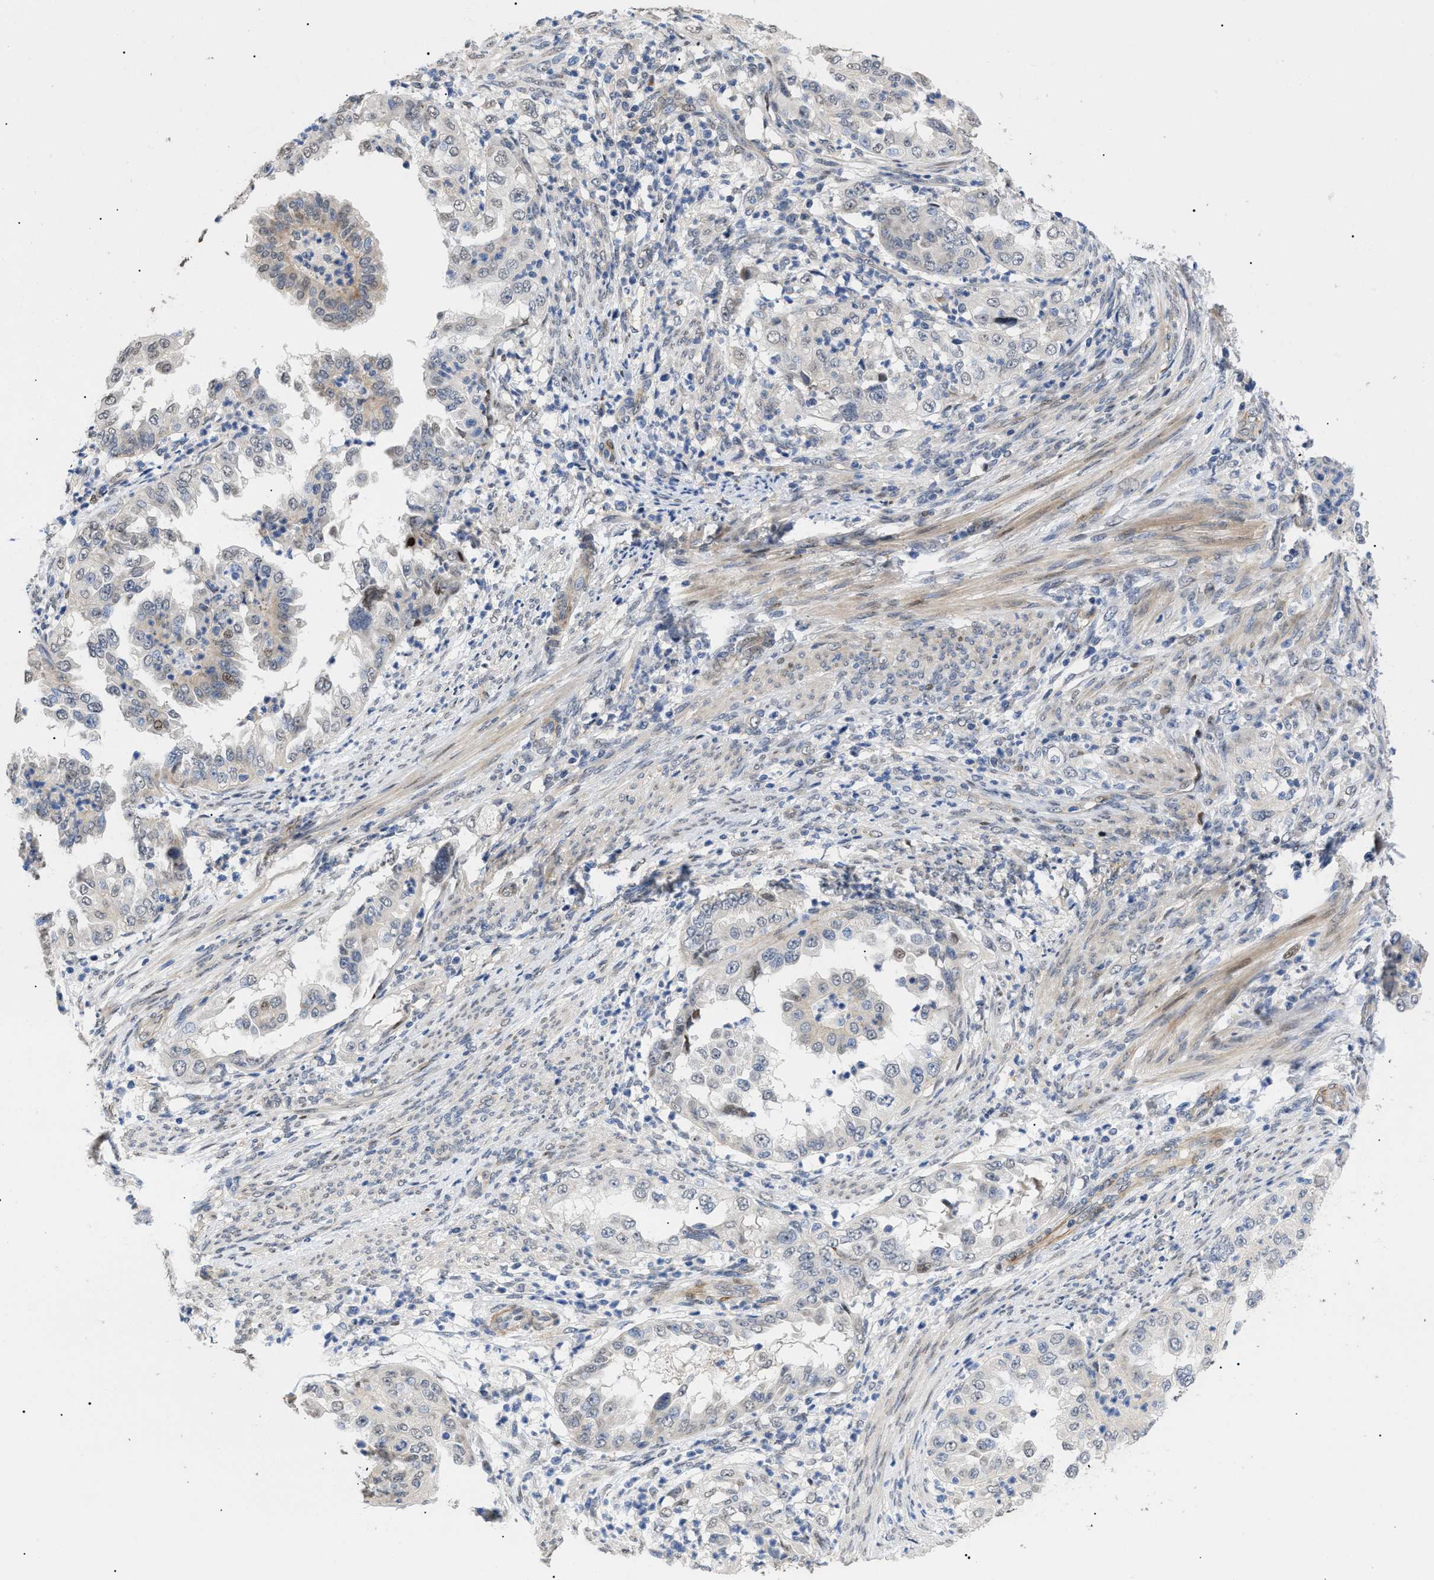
{"staining": {"intensity": "weak", "quantity": "<25%", "location": "nuclear"}, "tissue": "endometrial cancer", "cell_type": "Tumor cells", "image_type": "cancer", "snomed": [{"axis": "morphology", "description": "Adenocarcinoma, NOS"}, {"axis": "topography", "description": "Endometrium"}], "caption": "A high-resolution micrograph shows immunohistochemistry staining of endometrial cancer, which exhibits no significant positivity in tumor cells.", "gene": "SFXN5", "patient": {"sex": "female", "age": 85}}